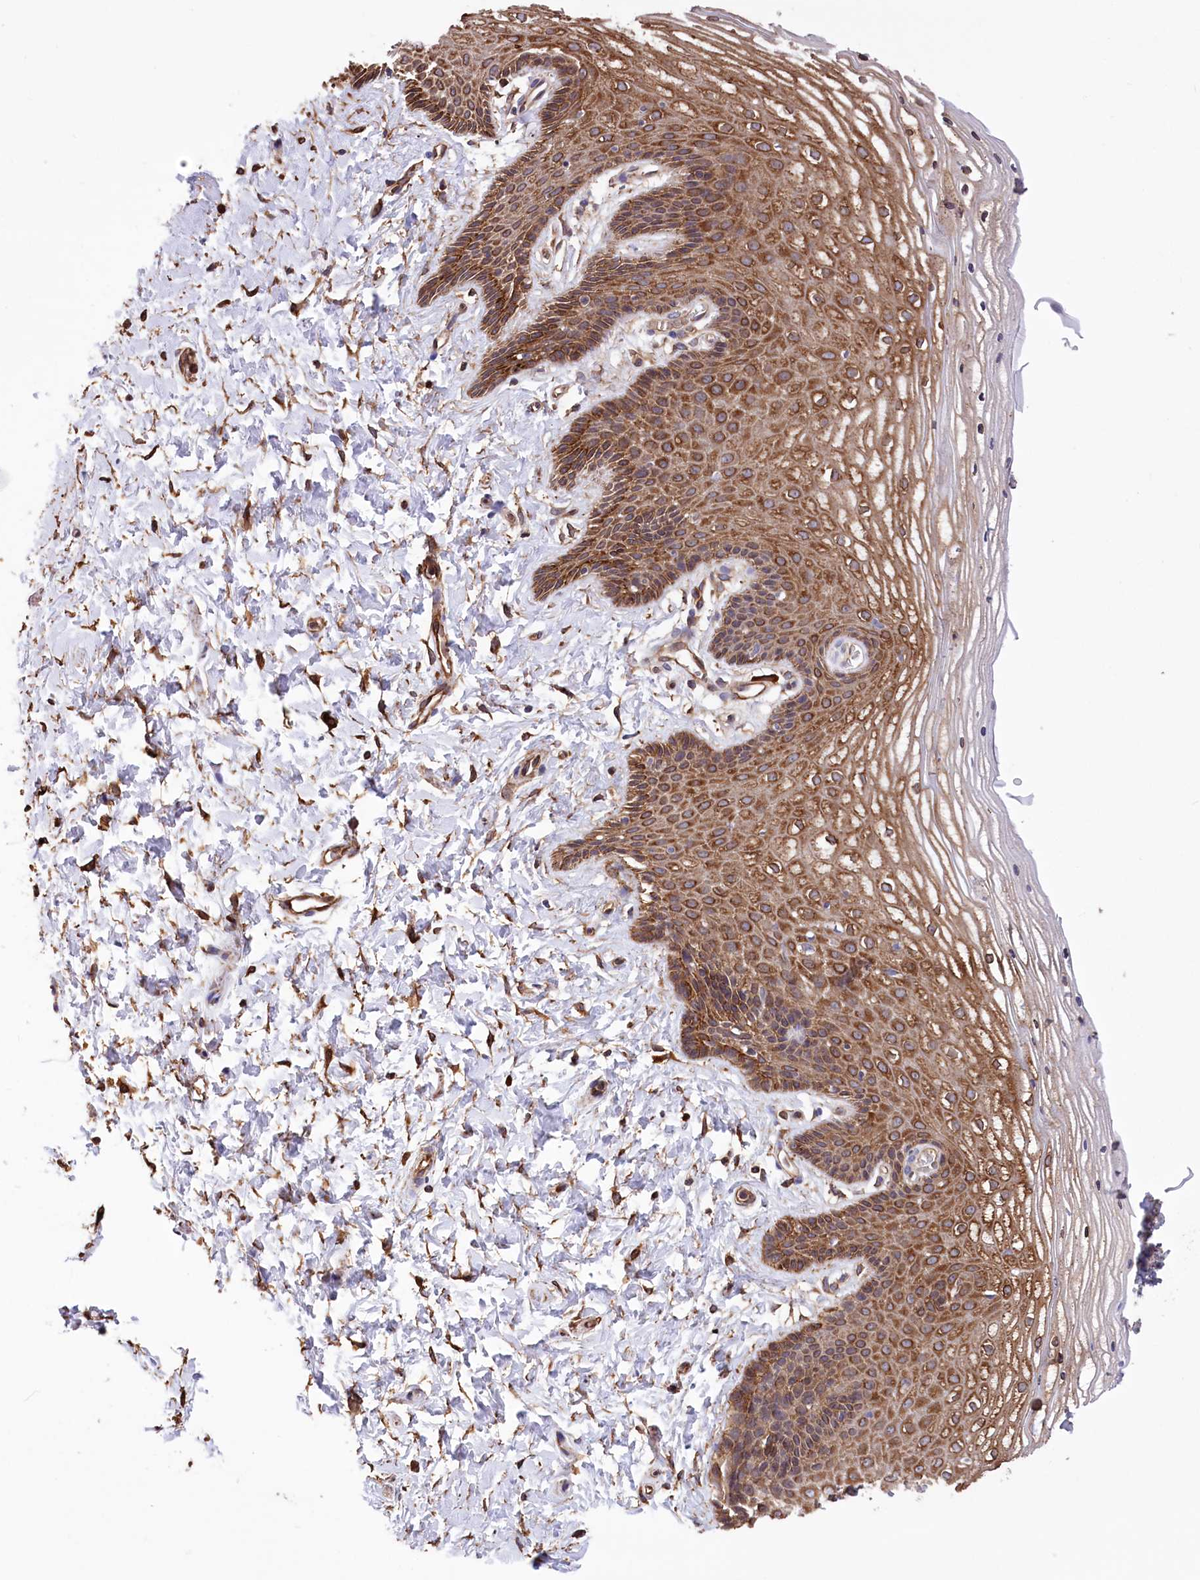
{"staining": {"intensity": "moderate", "quantity": ">75%", "location": "cytoplasmic/membranous,nuclear"}, "tissue": "vagina", "cell_type": "Squamous epithelial cells", "image_type": "normal", "snomed": [{"axis": "morphology", "description": "Normal tissue, NOS"}, {"axis": "topography", "description": "Vagina"}, {"axis": "topography", "description": "Cervix"}], "caption": "Moderate cytoplasmic/membranous,nuclear expression is present in about >75% of squamous epithelial cells in normal vagina.", "gene": "DPP3", "patient": {"sex": "female", "age": 40}}